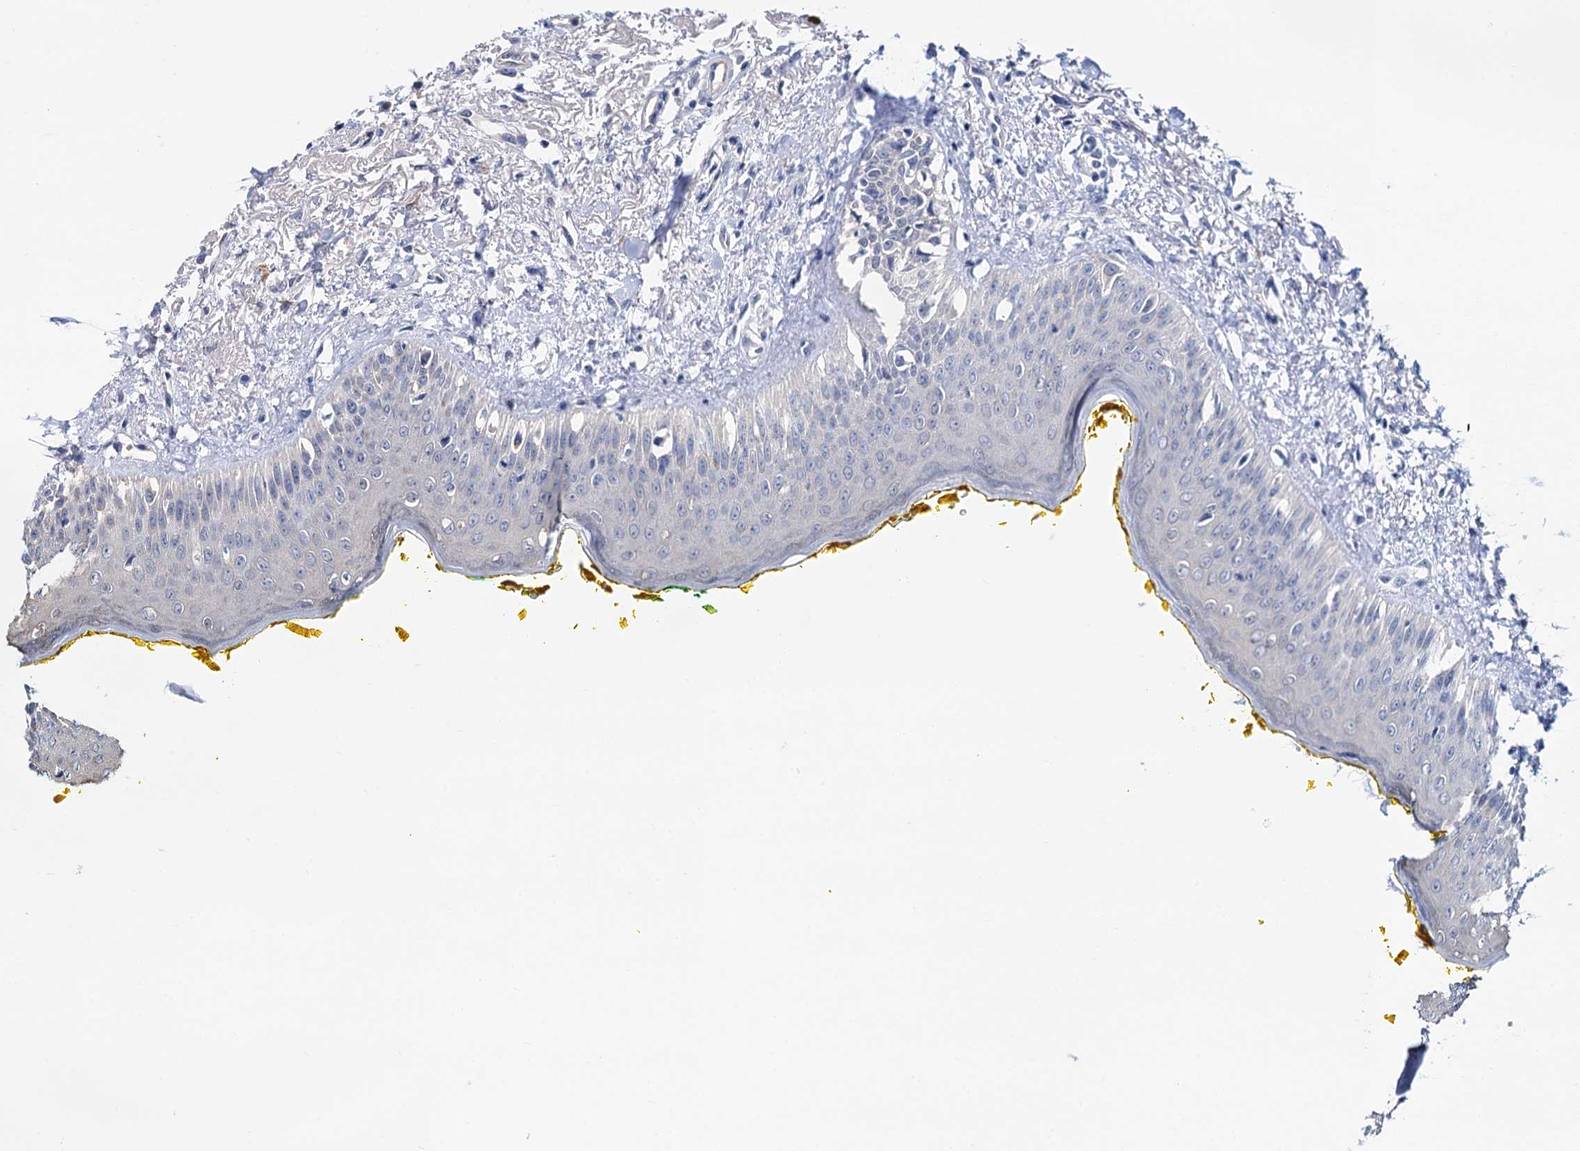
{"staining": {"intensity": "negative", "quantity": "none", "location": "none"}, "tissue": "oral mucosa", "cell_type": "Squamous epithelial cells", "image_type": "normal", "snomed": [{"axis": "morphology", "description": "Normal tissue, NOS"}, {"axis": "topography", "description": "Oral tissue"}], "caption": "Oral mucosa stained for a protein using immunohistochemistry displays no expression squamous epithelial cells.", "gene": "SNX15", "patient": {"sex": "female", "age": 70}}